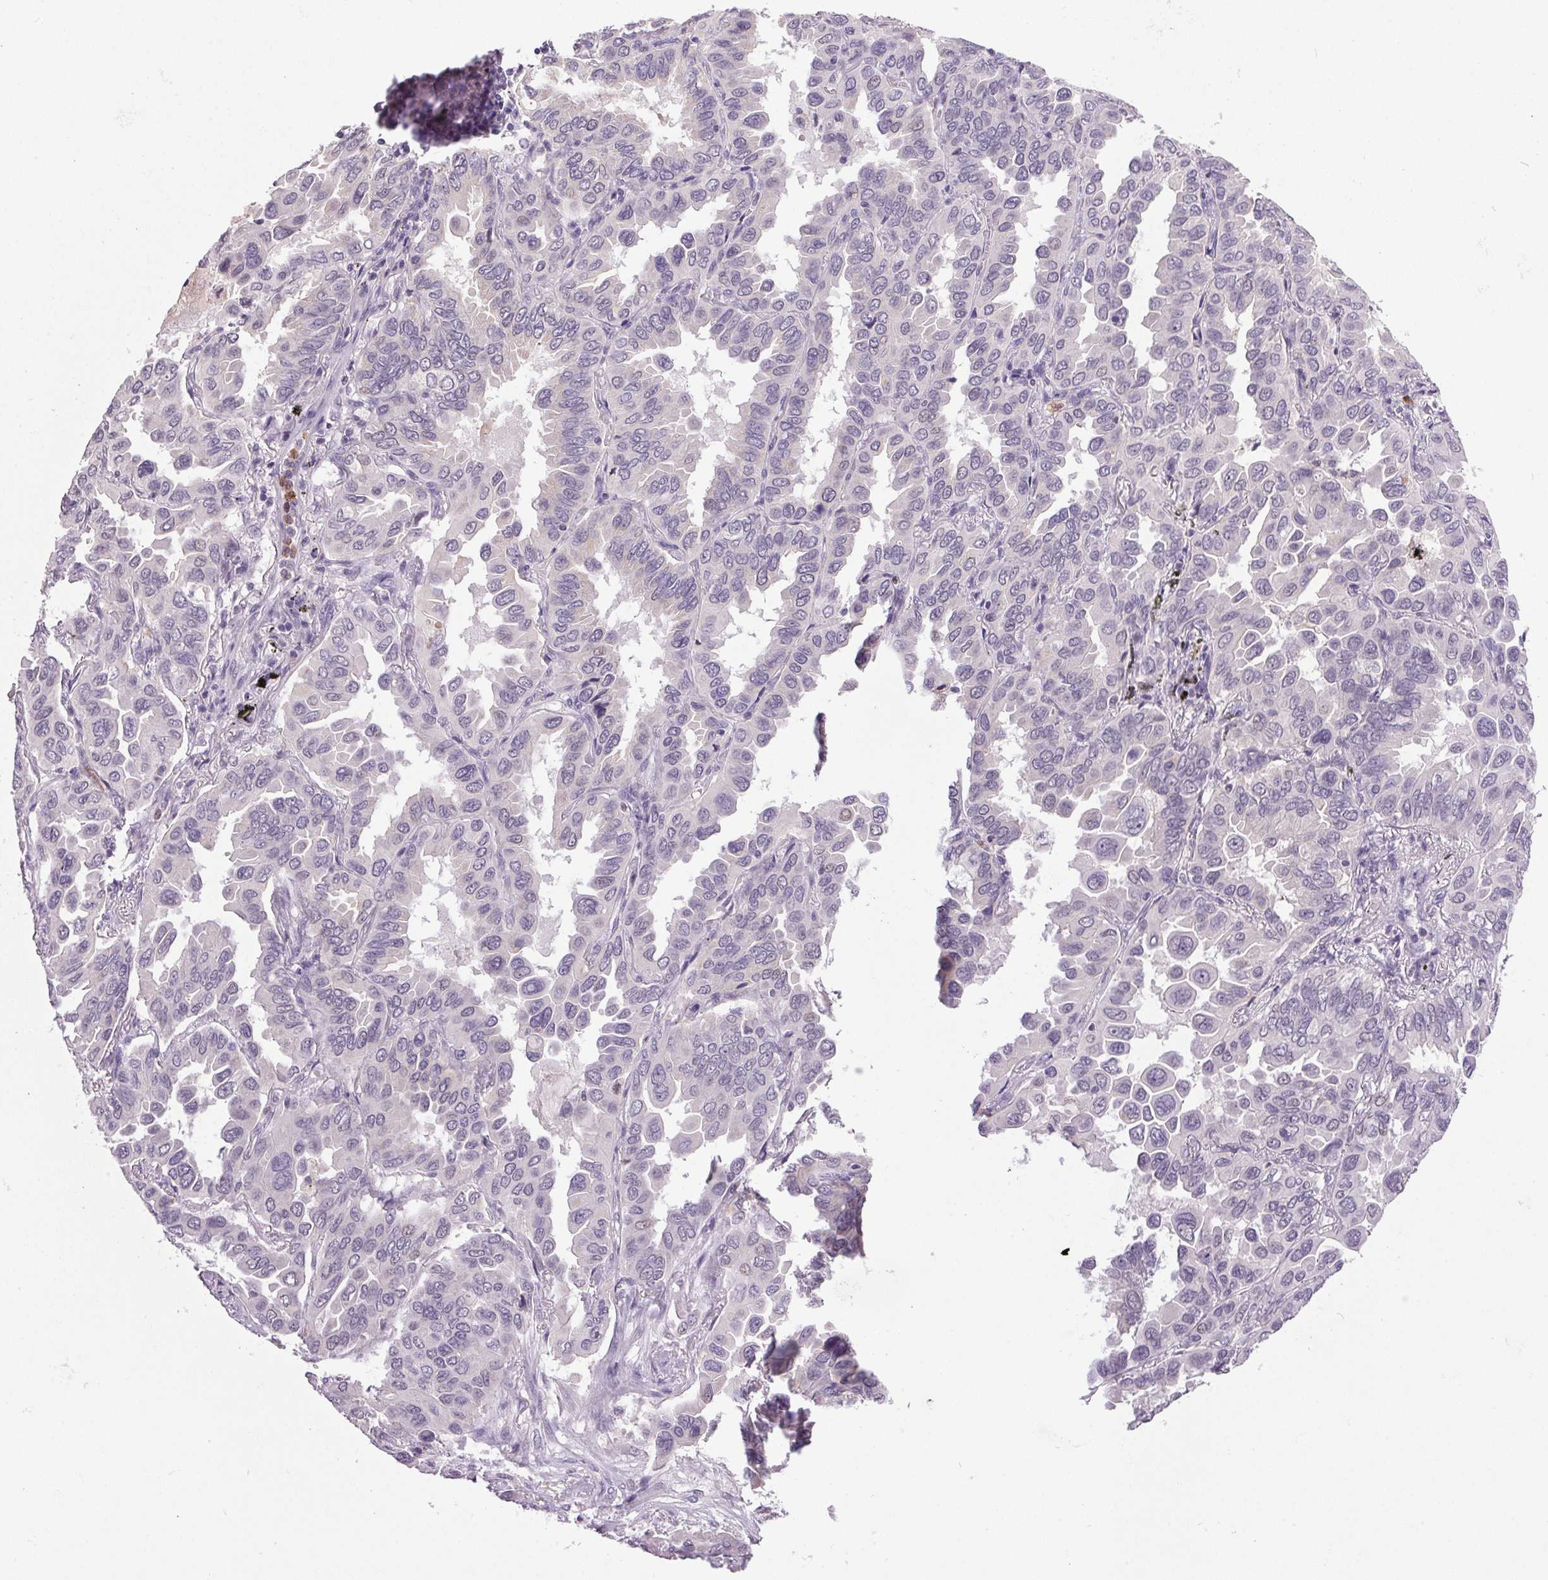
{"staining": {"intensity": "negative", "quantity": "none", "location": "none"}, "tissue": "lung cancer", "cell_type": "Tumor cells", "image_type": "cancer", "snomed": [{"axis": "morphology", "description": "Adenocarcinoma, NOS"}, {"axis": "topography", "description": "Lung"}], "caption": "Human lung cancer stained for a protein using IHC demonstrates no staining in tumor cells.", "gene": "TRDN", "patient": {"sex": "male", "age": 64}}